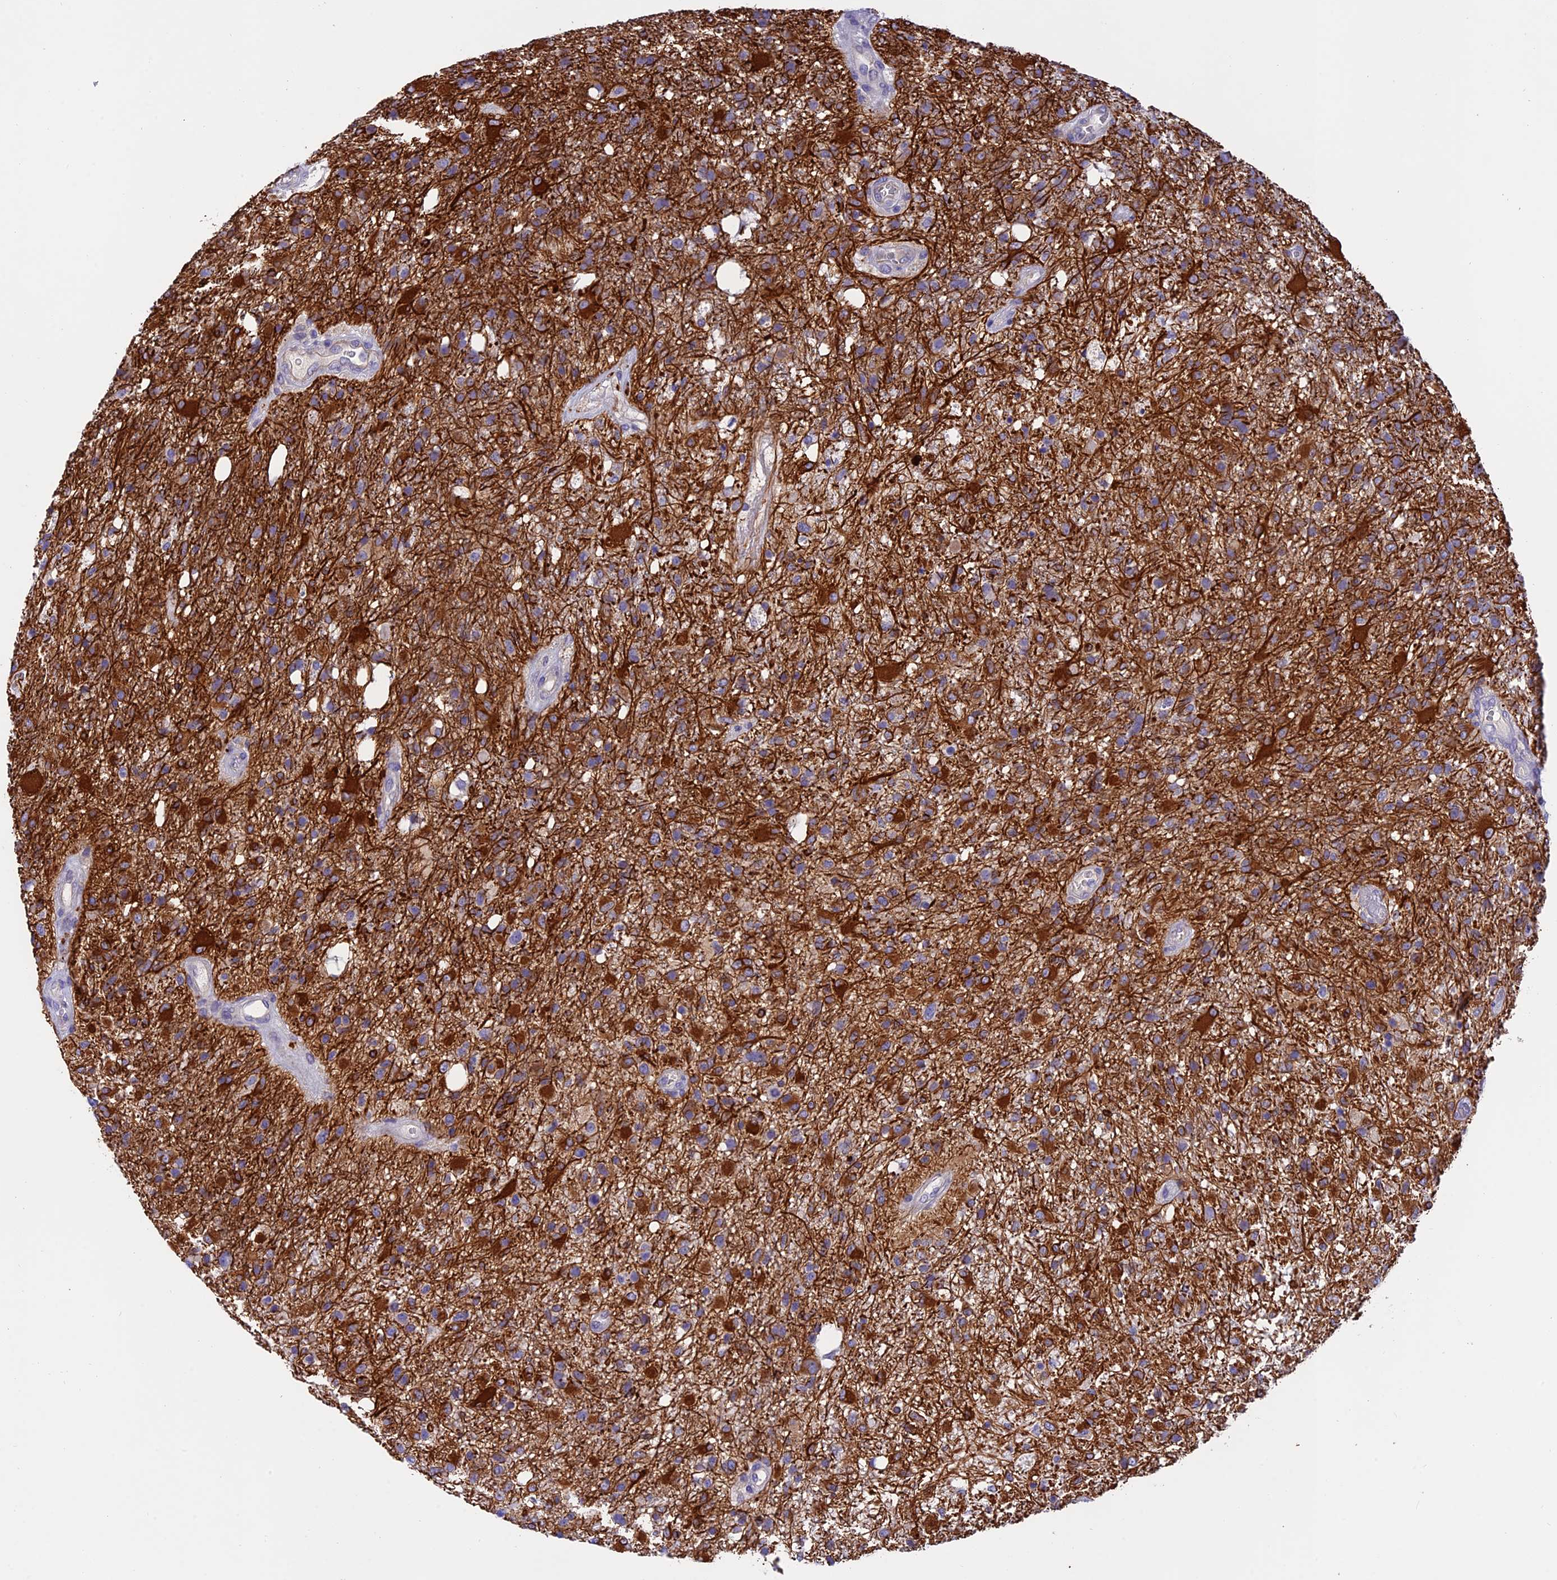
{"staining": {"intensity": "strong", "quantity": "<25%", "location": "cytoplasmic/membranous"}, "tissue": "glioma", "cell_type": "Tumor cells", "image_type": "cancer", "snomed": [{"axis": "morphology", "description": "Glioma, malignant, High grade"}, {"axis": "topography", "description": "Brain"}], "caption": "Immunohistochemistry (IHC) of malignant glioma (high-grade) exhibits medium levels of strong cytoplasmic/membranous staining in approximately <25% of tumor cells.", "gene": "C17orf67", "patient": {"sex": "female", "age": 74}}